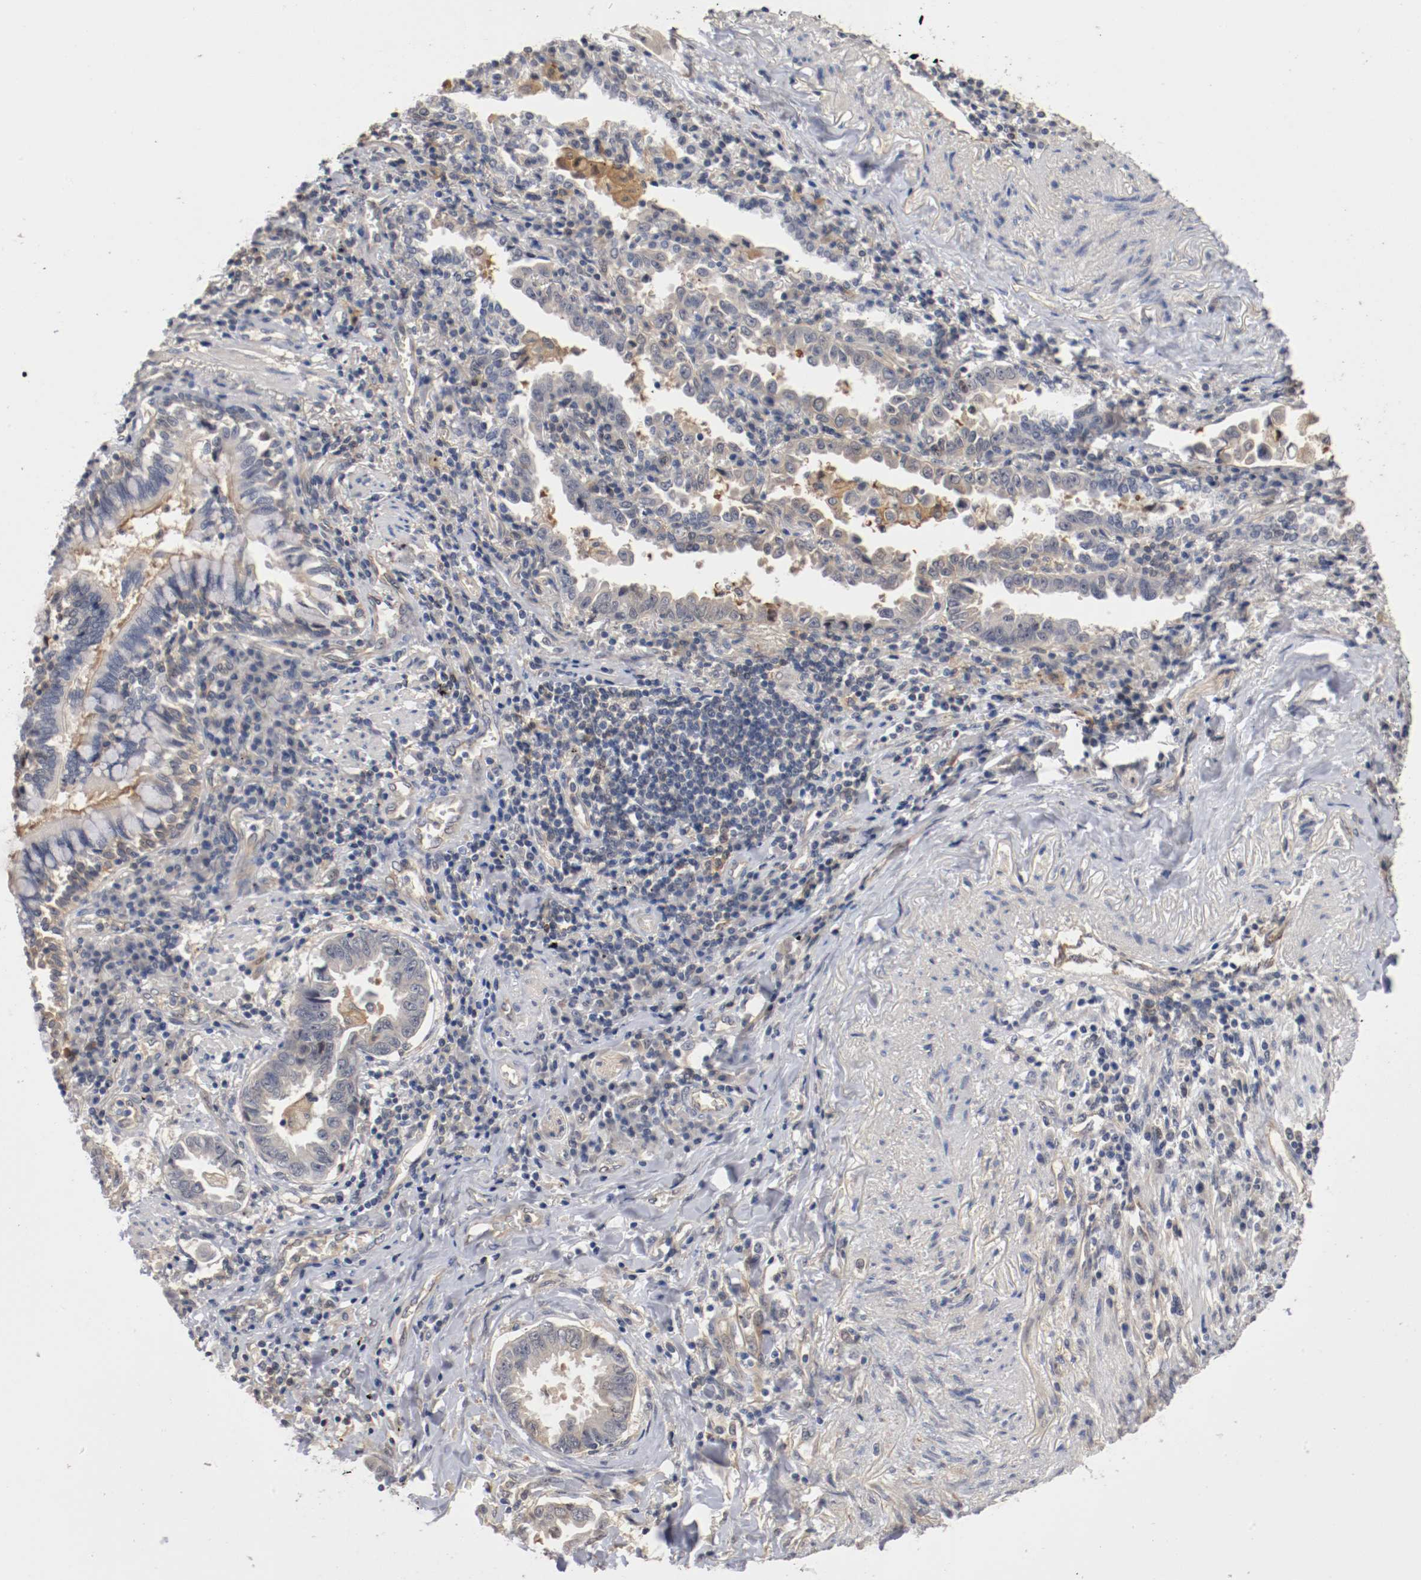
{"staining": {"intensity": "weak", "quantity": "<25%", "location": "cytoplasmic/membranous"}, "tissue": "lung cancer", "cell_type": "Tumor cells", "image_type": "cancer", "snomed": [{"axis": "morphology", "description": "Normal tissue, NOS"}, {"axis": "morphology", "description": "Inflammation, NOS"}, {"axis": "morphology", "description": "Adenocarcinoma, NOS"}, {"axis": "topography", "description": "Lung"}], "caption": "A high-resolution histopathology image shows immunohistochemistry (IHC) staining of adenocarcinoma (lung), which exhibits no significant staining in tumor cells. The staining is performed using DAB brown chromogen with nuclei counter-stained in using hematoxylin.", "gene": "RBM23", "patient": {"sex": "female", "age": 64}}